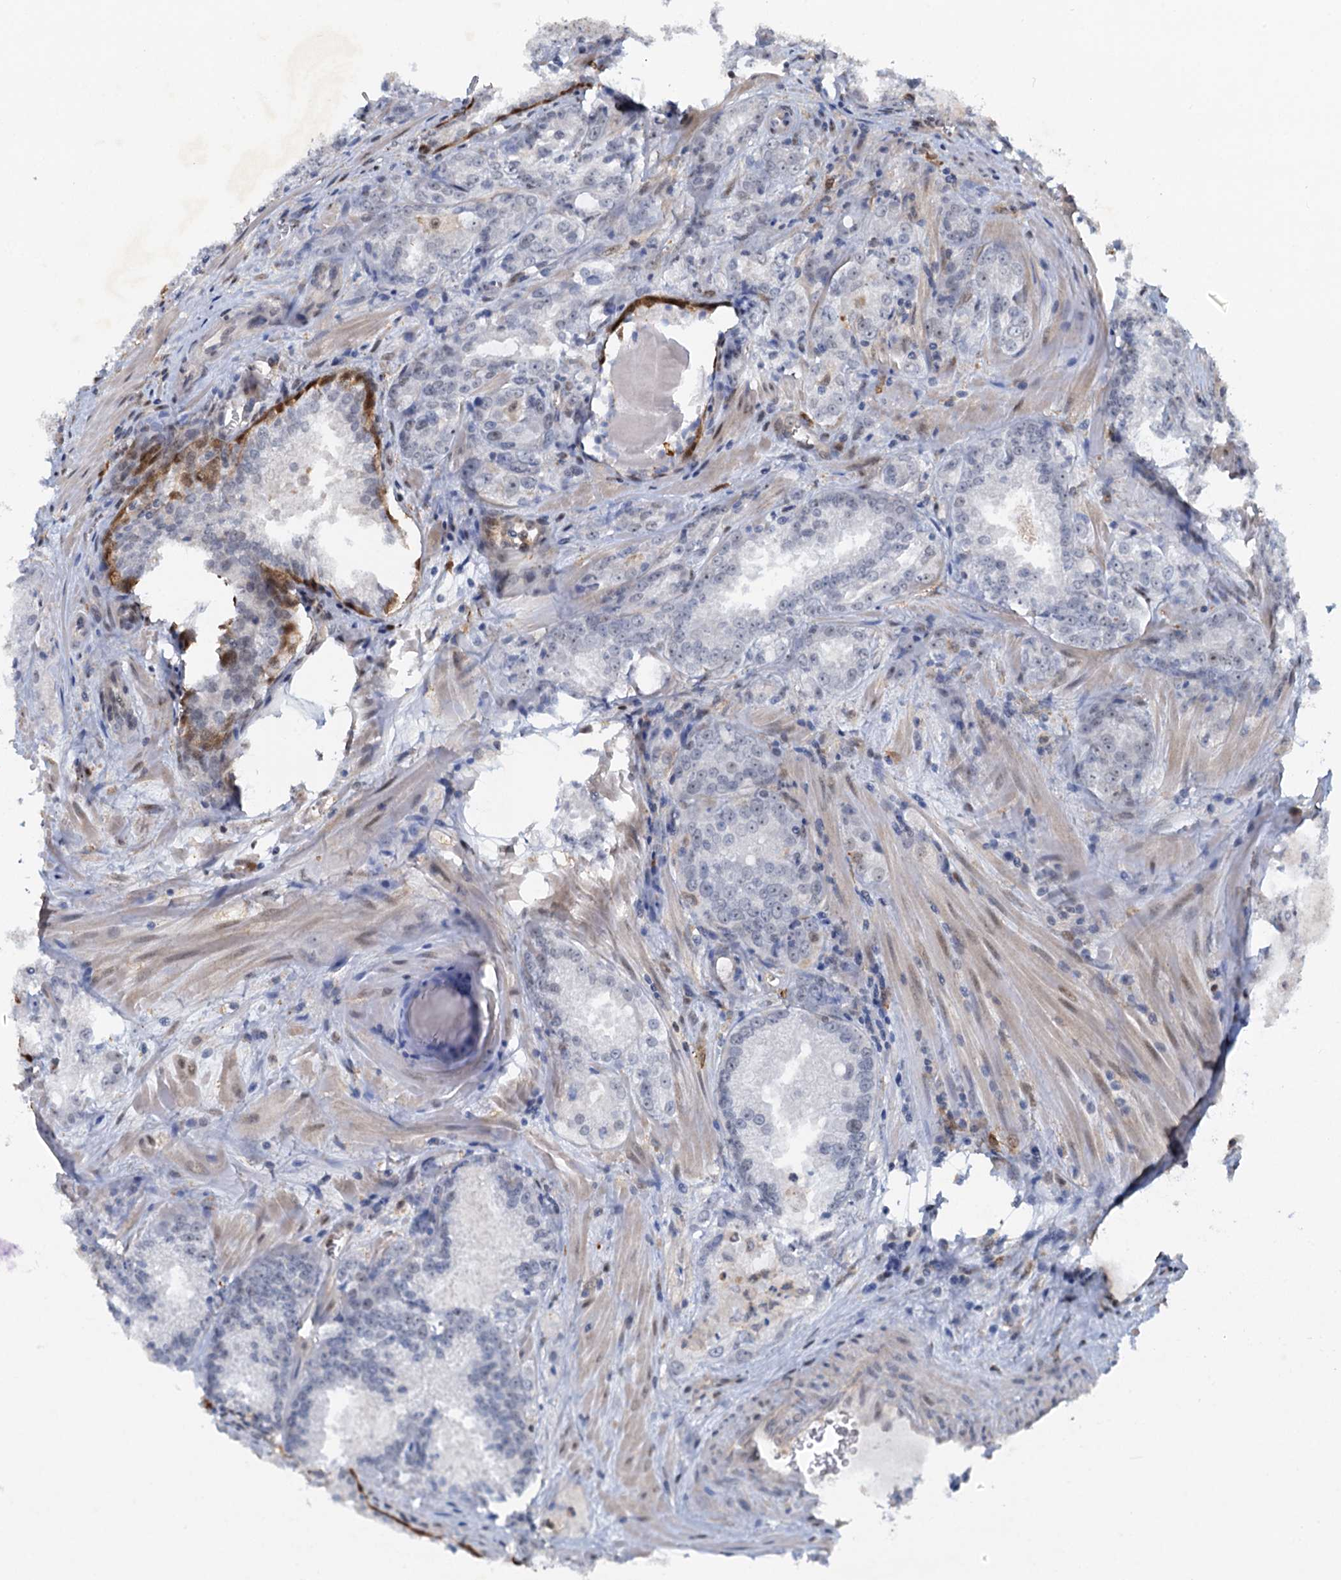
{"staining": {"intensity": "negative", "quantity": "none", "location": "none"}, "tissue": "prostate cancer", "cell_type": "Tumor cells", "image_type": "cancer", "snomed": [{"axis": "morphology", "description": "Adenocarcinoma, Low grade"}, {"axis": "topography", "description": "Prostate"}], "caption": "High magnification brightfield microscopy of prostate cancer stained with DAB (brown) and counterstained with hematoxylin (blue): tumor cells show no significant expression.", "gene": "SPINDOC", "patient": {"sex": "male", "age": 47}}